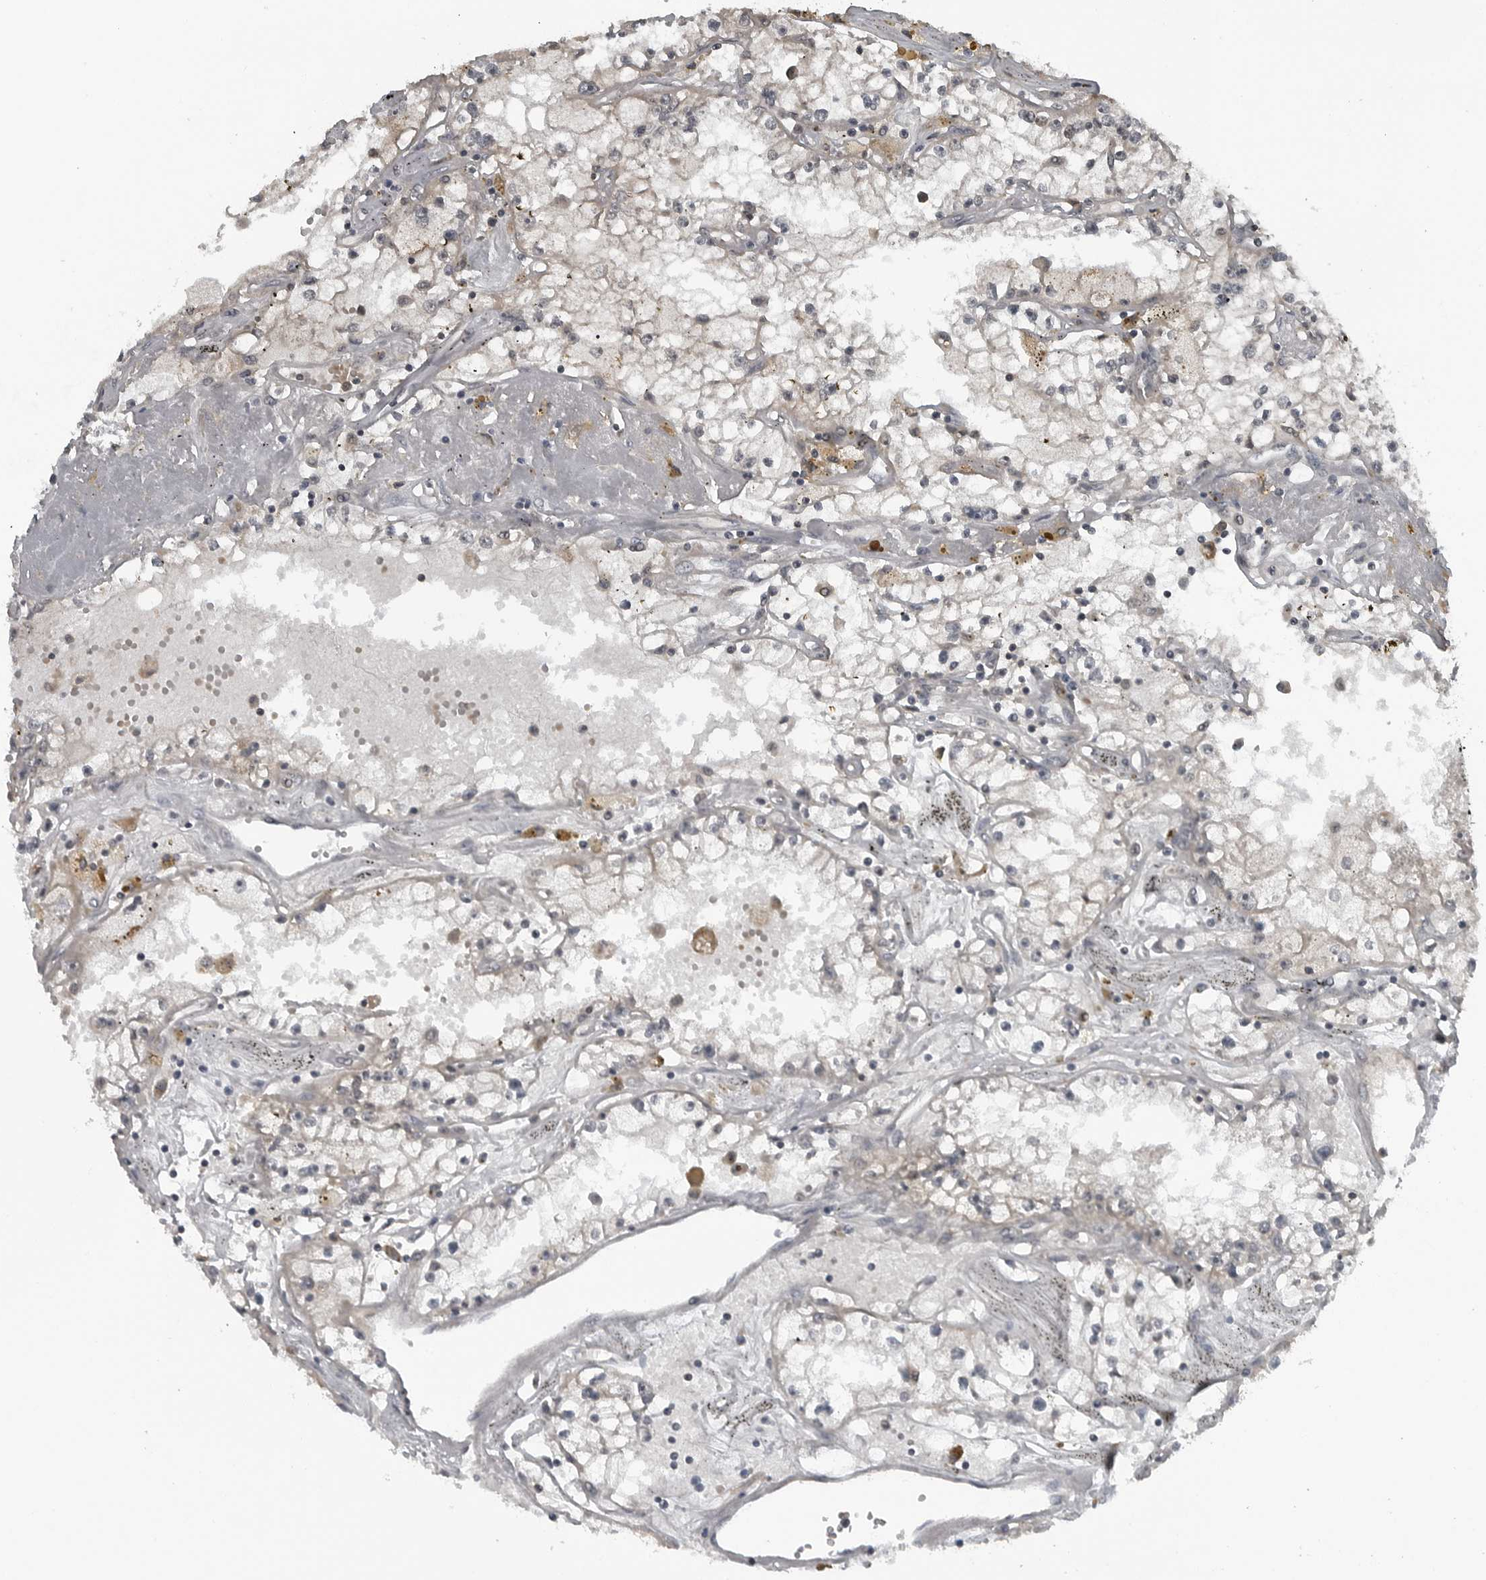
{"staining": {"intensity": "negative", "quantity": "none", "location": "none"}, "tissue": "renal cancer", "cell_type": "Tumor cells", "image_type": "cancer", "snomed": [{"axis": "morphology", "description": "Adenocarcinoma, NOS"}, {"axis": "topography", "description": "Kidney"}], "caption": "Tumor cells are negative for brown protein staining in renal cancer (adenocarcinoma). (DAB immunohistochemistry (IHC), high magnification).", "gene": "GAK", "patient": {"sex": "male", "age": 56}}